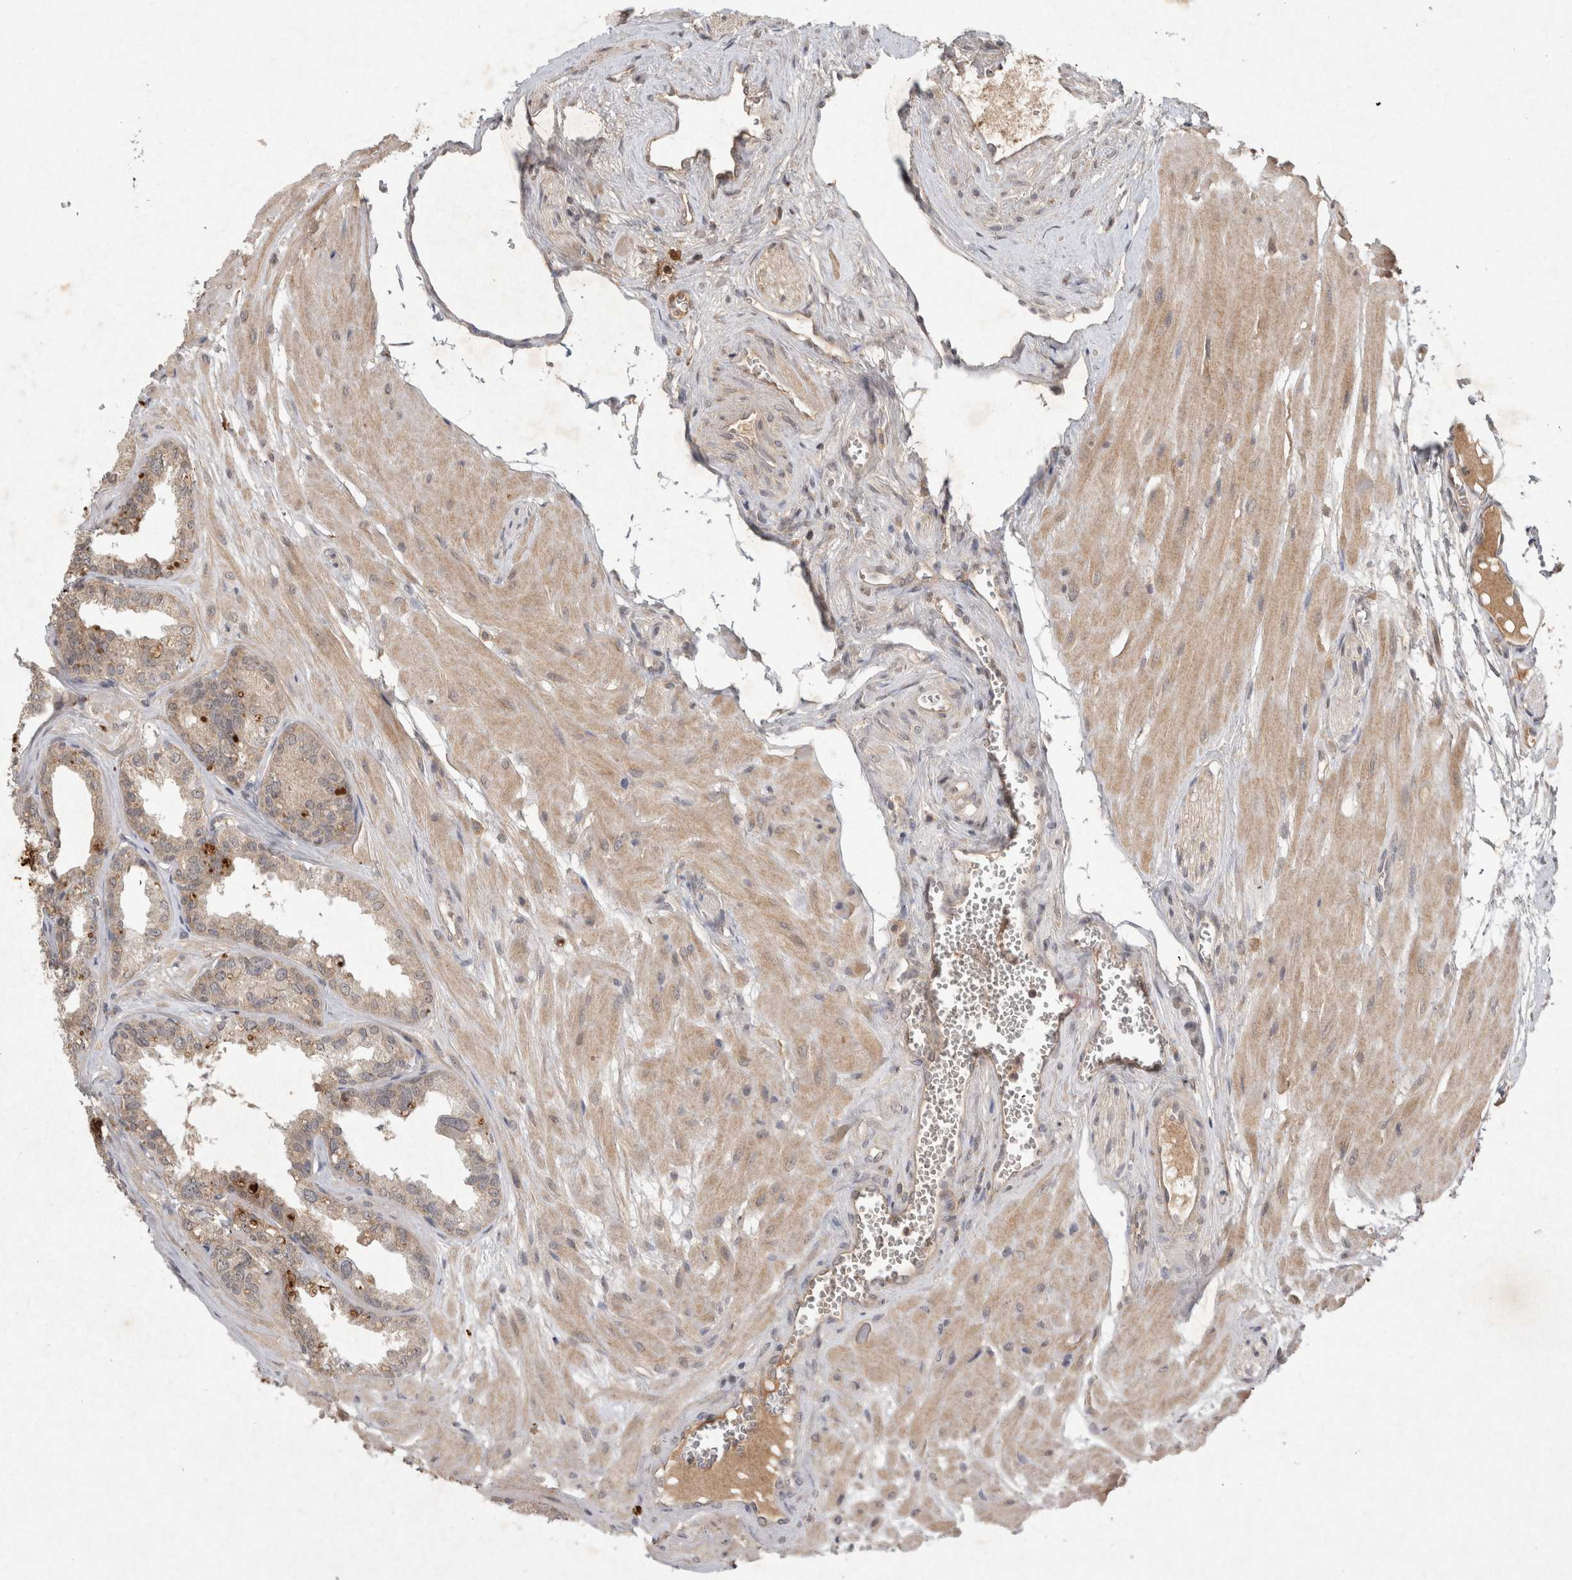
{"staining": {"intensity": "weak", "quantity": ">75%", "location": "cytoplasmic/membranous"}, "tissue": "seminal vesicle", "cell_type": "Glandular cells", "image_type": "normal", "snomed": [{"axis": "morphology", "description": "Normal tissue, NOS"}, {"axis": "topography", "description": "Prostate"}, {"axis": "topography", "description": "Seminal veicle"}], "caption": "Immunohistochemical staining of unremarkable seminal vesicle exhibits weak cytoplasmic/membranous protein expression in about >75% of glandular cells.", "gene": "LOXL2", "patient": {"sex": "male", "age": 51}}